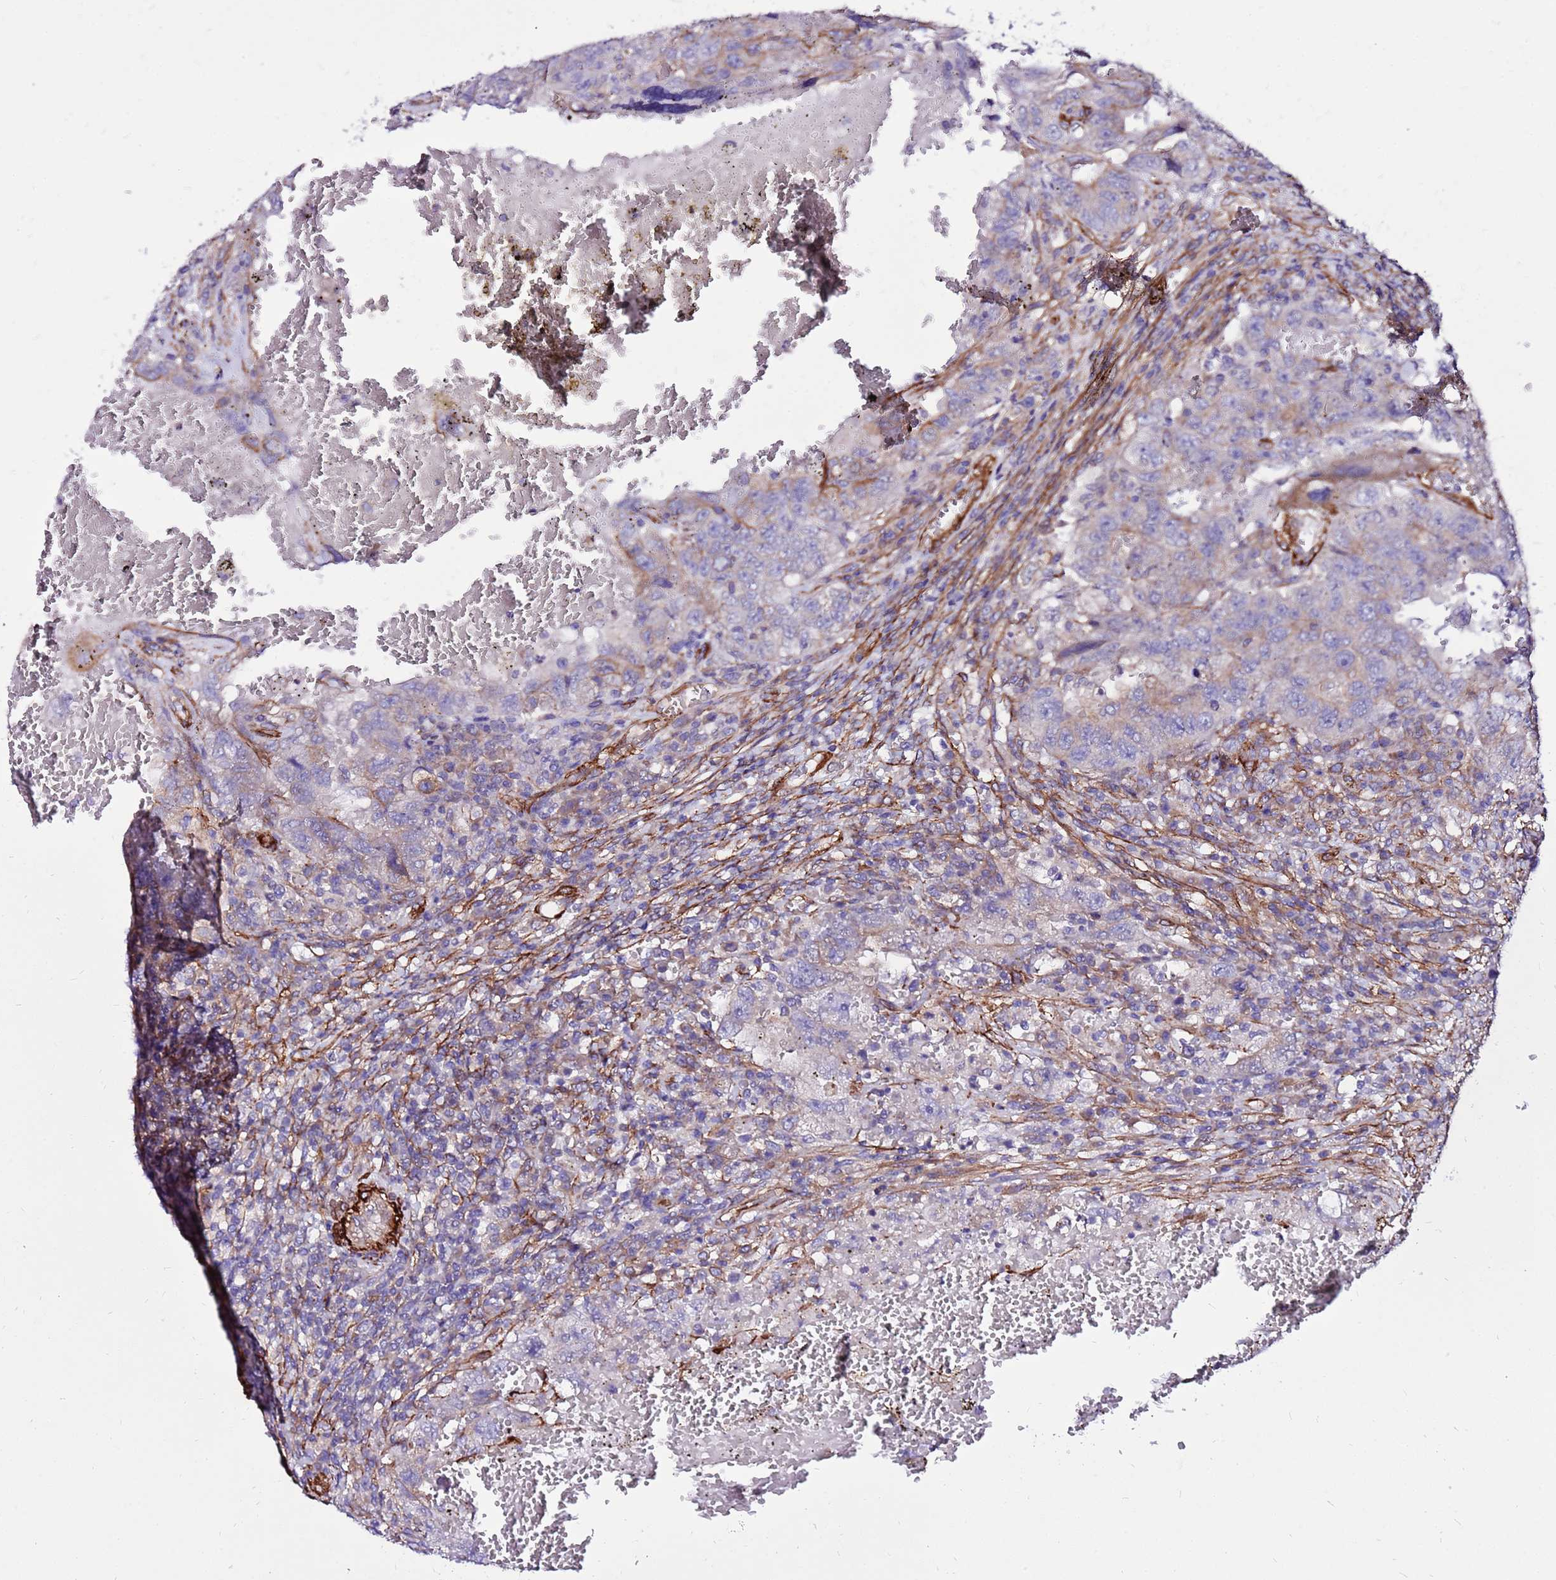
{"staining": {"intensity": "negative", "quantity": "none", "location": "none"}, "tissue": "testis cancer", "cell_type": "Tumor cells", "image_type": "cancer", "snomed": [{"axis": "morphology", "description": "Carcinoma, Embryonal, NOS"}, {"axis": "topography", "description": "Testis"}], "caption": "Immunohistochemistry (IHC) histopathology image of neoplastic tissue: testis cancer (embryonal carcinoma) stained with DAB (3,3'-diaminobenzidine) exhibits no significant protein staining in tumor cells.", "gene": "EI24", "patient": {"sex": "male", "age": 26}}